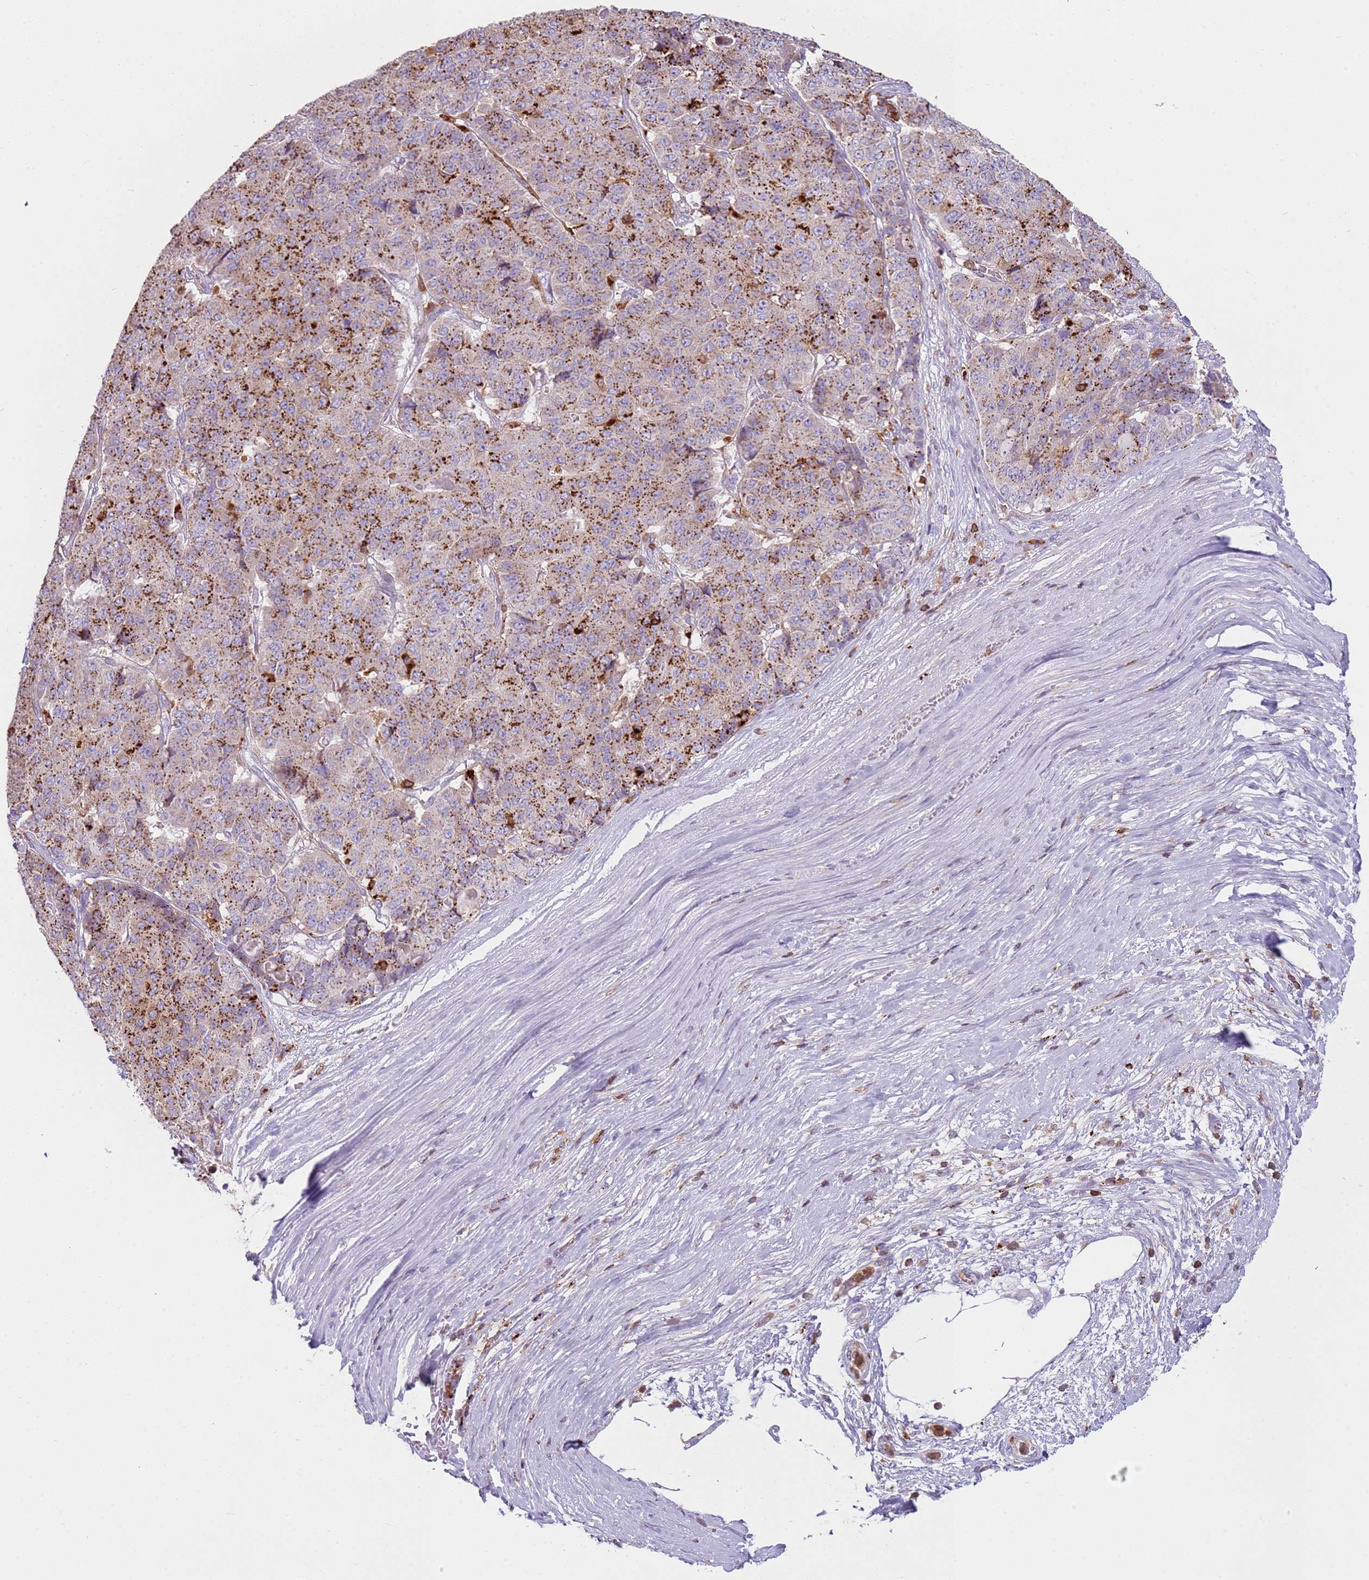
{"staining": {"intensity": "strong", "quantity": ">75%", "location": "cytoplasmic/membranous"}, "tissue": "pancreatic cancer", "cell_type": "Tumor cells", "image_type": "cancer", "snomed": [{"axis": "morphology", "description": "Adenocarcinoma, NOS"}, {"axis": "topography", "description": "Pancreas"}], "caption": "Protein analysis of pancreatic cancer (adenocarcinoma) tissue exhibits strong cytoplasmic/membranous staining in about >75% of tumor cells.", "gene": "TTPAL", "patient": {"sex": "male", "age": 50}}